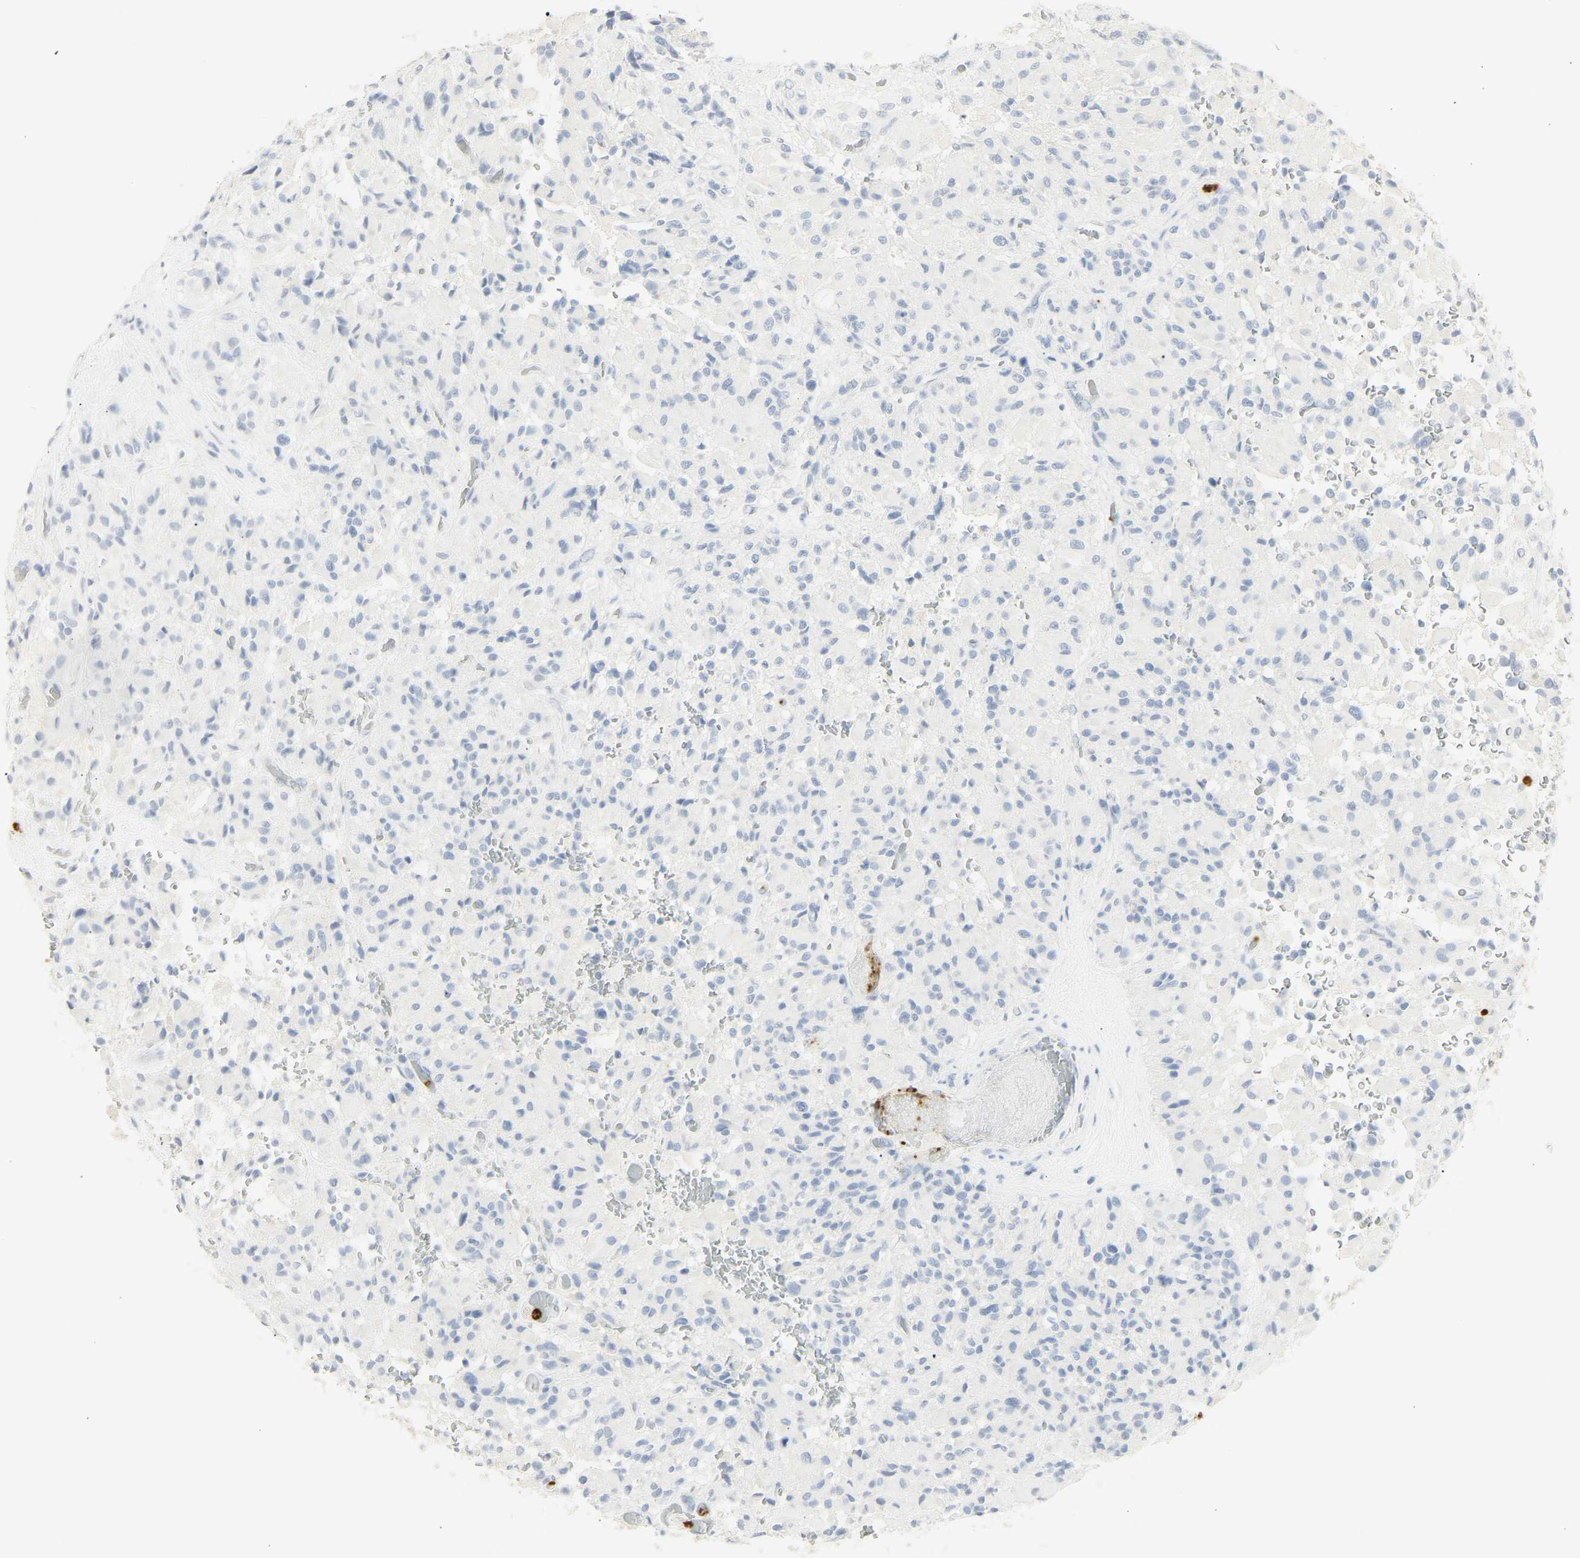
{"staining": {"intensity": "negative", "quantity": "none", "location": "none"}, "tissue": "glioma", "cell_type": "Tumor cells", "image_type": "cancer", "snomed": [{"axis": "morphology", "description": "Glioma, malignant, High grade"}, {"axis": "topography", "description": "Brain"}], "caption": "DAB (3,3'-diaminobenzidine) immunohistochemical staining of human malignant high-grade glioma demonstrates no significant positivity in tumor cells.", "gene": "CEACAM5", "patient": {"sex": "male", "age": 71}}